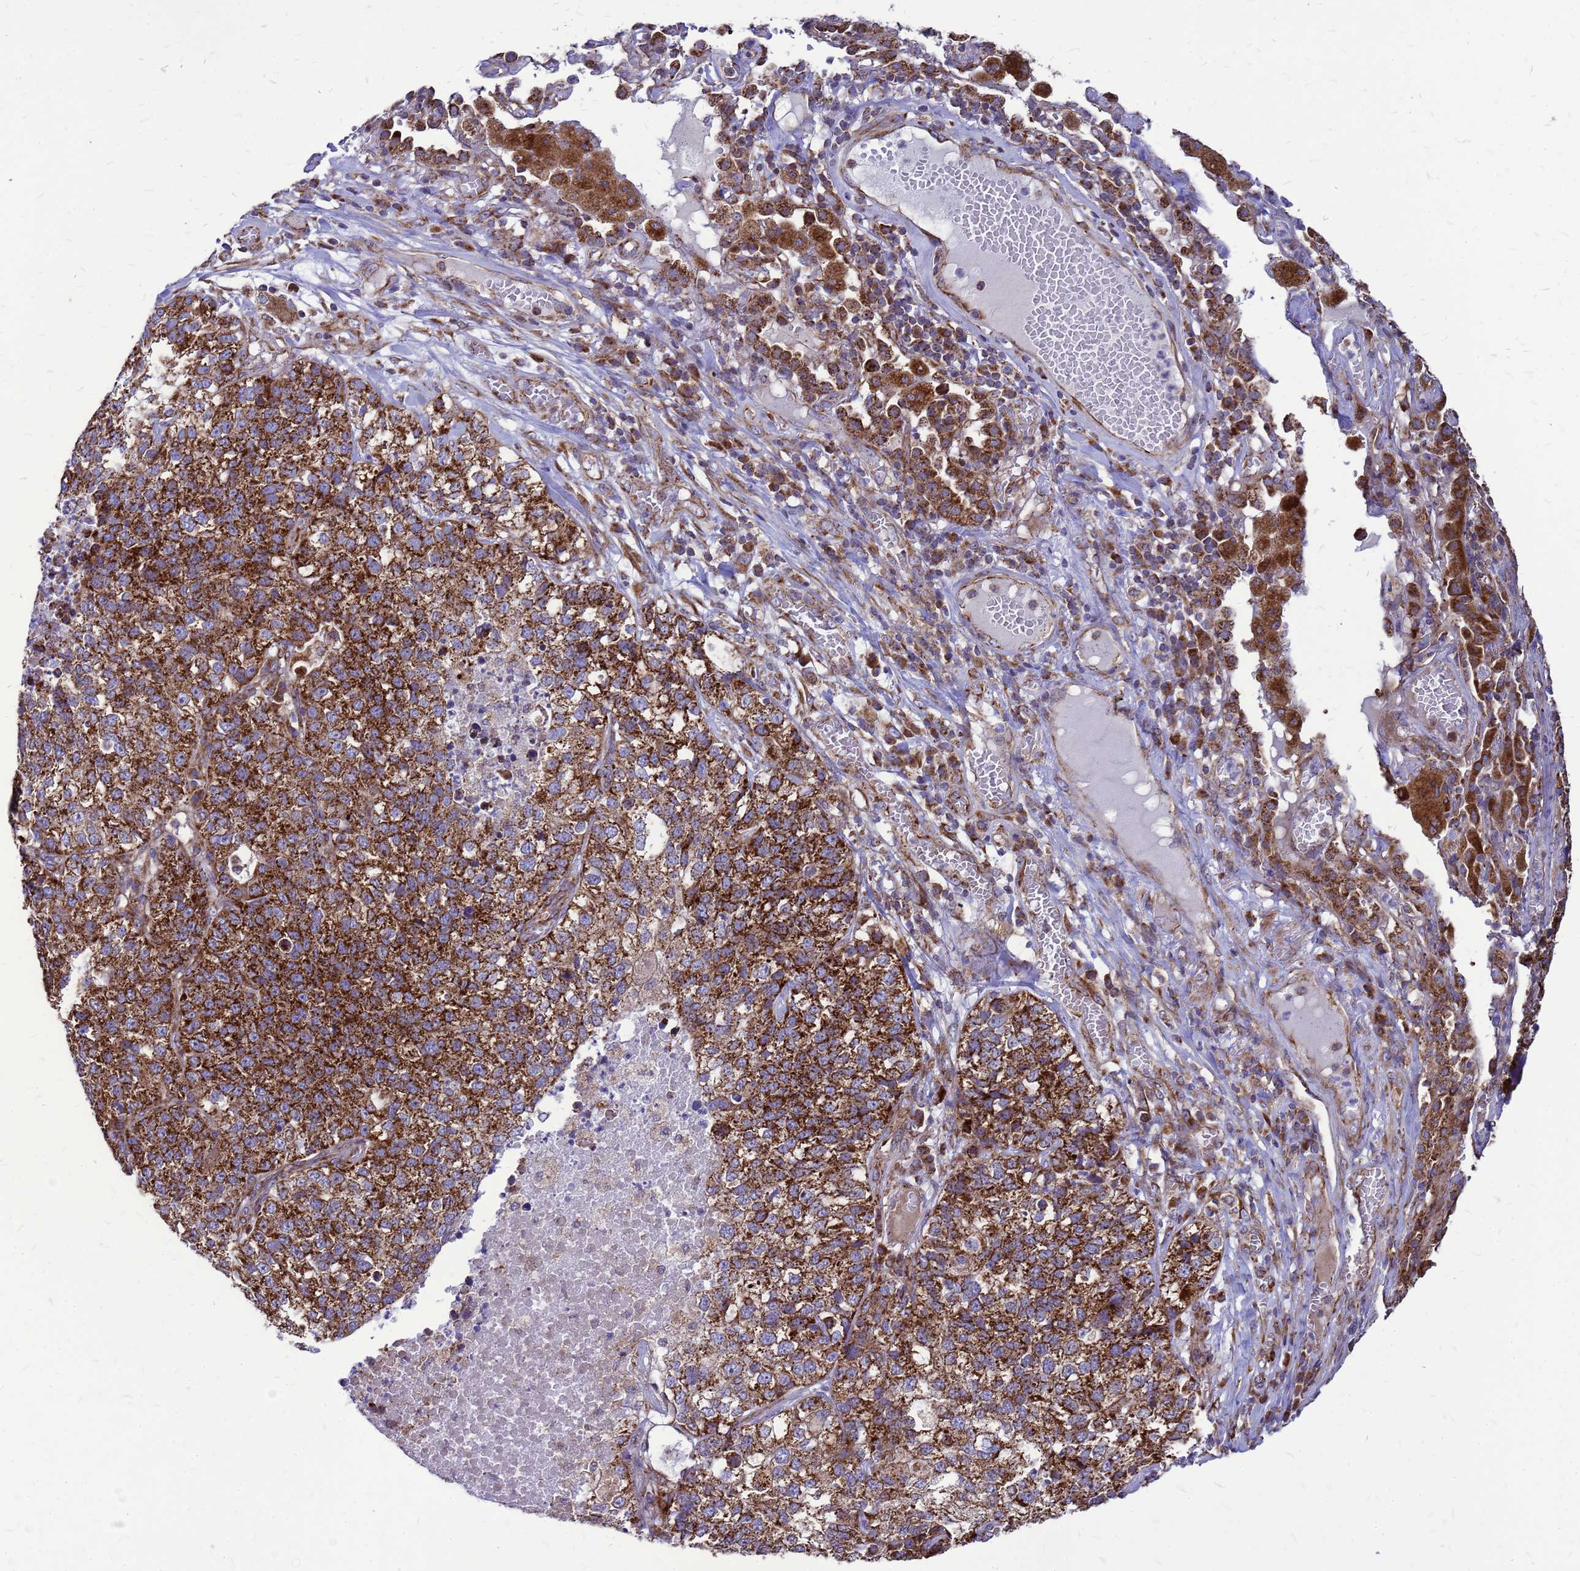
{"staining": {"intensity": "strong", "quantity": ">75%", "location": "cytoplasmic/membranous"}, "tissue": "lung cancer", "cell_type": "Tumor cells", "image_type": "cancer", "snomed": [{"axis": "morphology", "description": "Adenocarcinoma, NOS"}, {"axis": "topography", "description": "Lung"}], "caption": "Immunohistochemical staining of human lung cancer (adenocarcinoma) exhibits high levels of strong cytoplasmic/membranous protein expression in approximately >75% of tumor cells.", "gene": "FSTL4", "patient": {"sex": "male", "age": 49}}